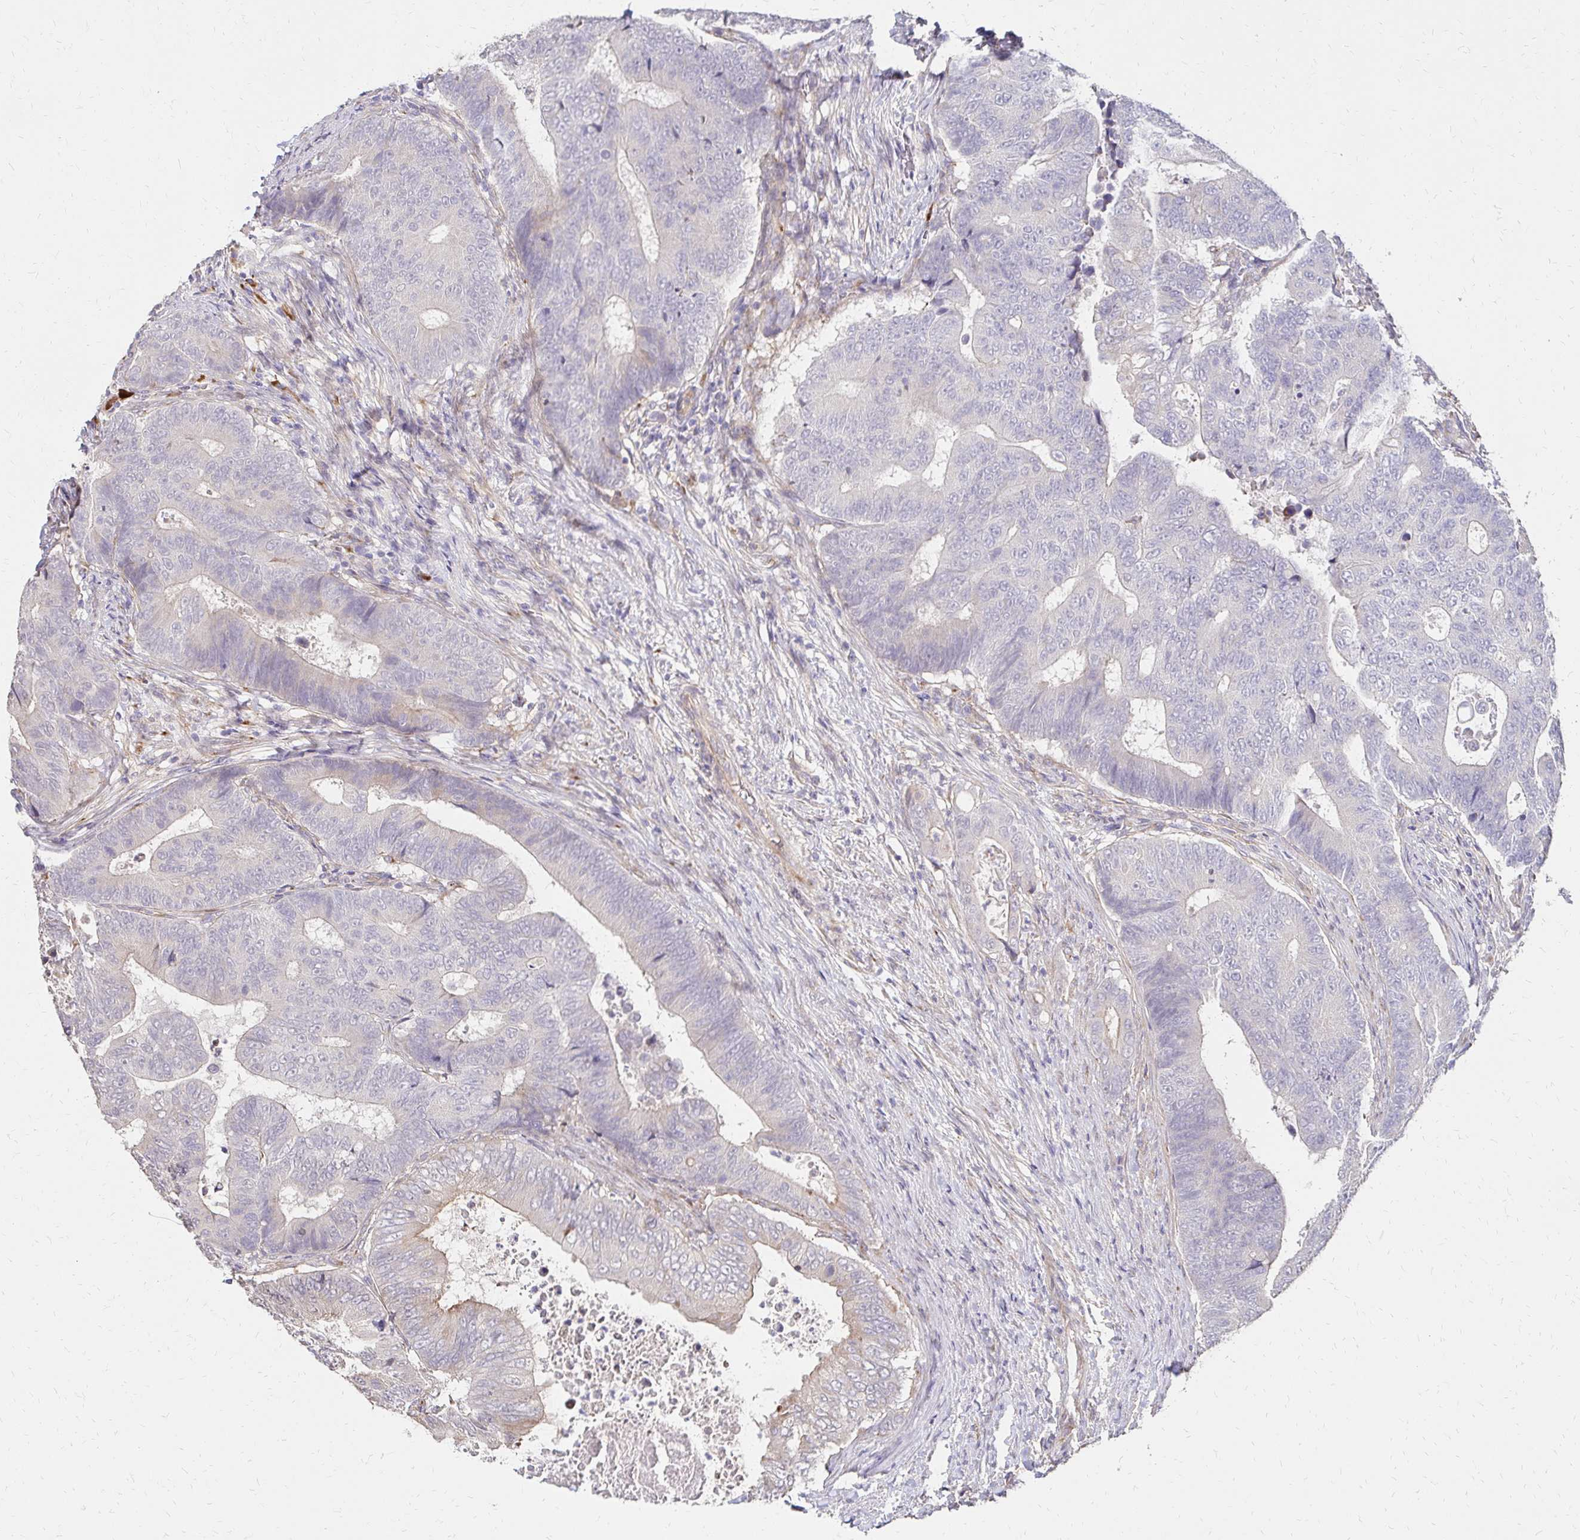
{"staining": {"intensity": "negative", "quantity": "none", "location": "none"}, "tissue": "colorectal cancer", "cell_type": "Tumor cells", "image_type": "cancer", "snomed": [{"axis": "morphology", "description": "Adenocarcinoma, NOS"}, {"axis": "topography", "description": "Colon"}], "caption": "Human colorectal adenocarcinoma stained for a protein using immunohistochemistry displays no positivity in tumor cells.", "gene": "PRIMA1", "patient": {"sex": "female", "age": 48}}